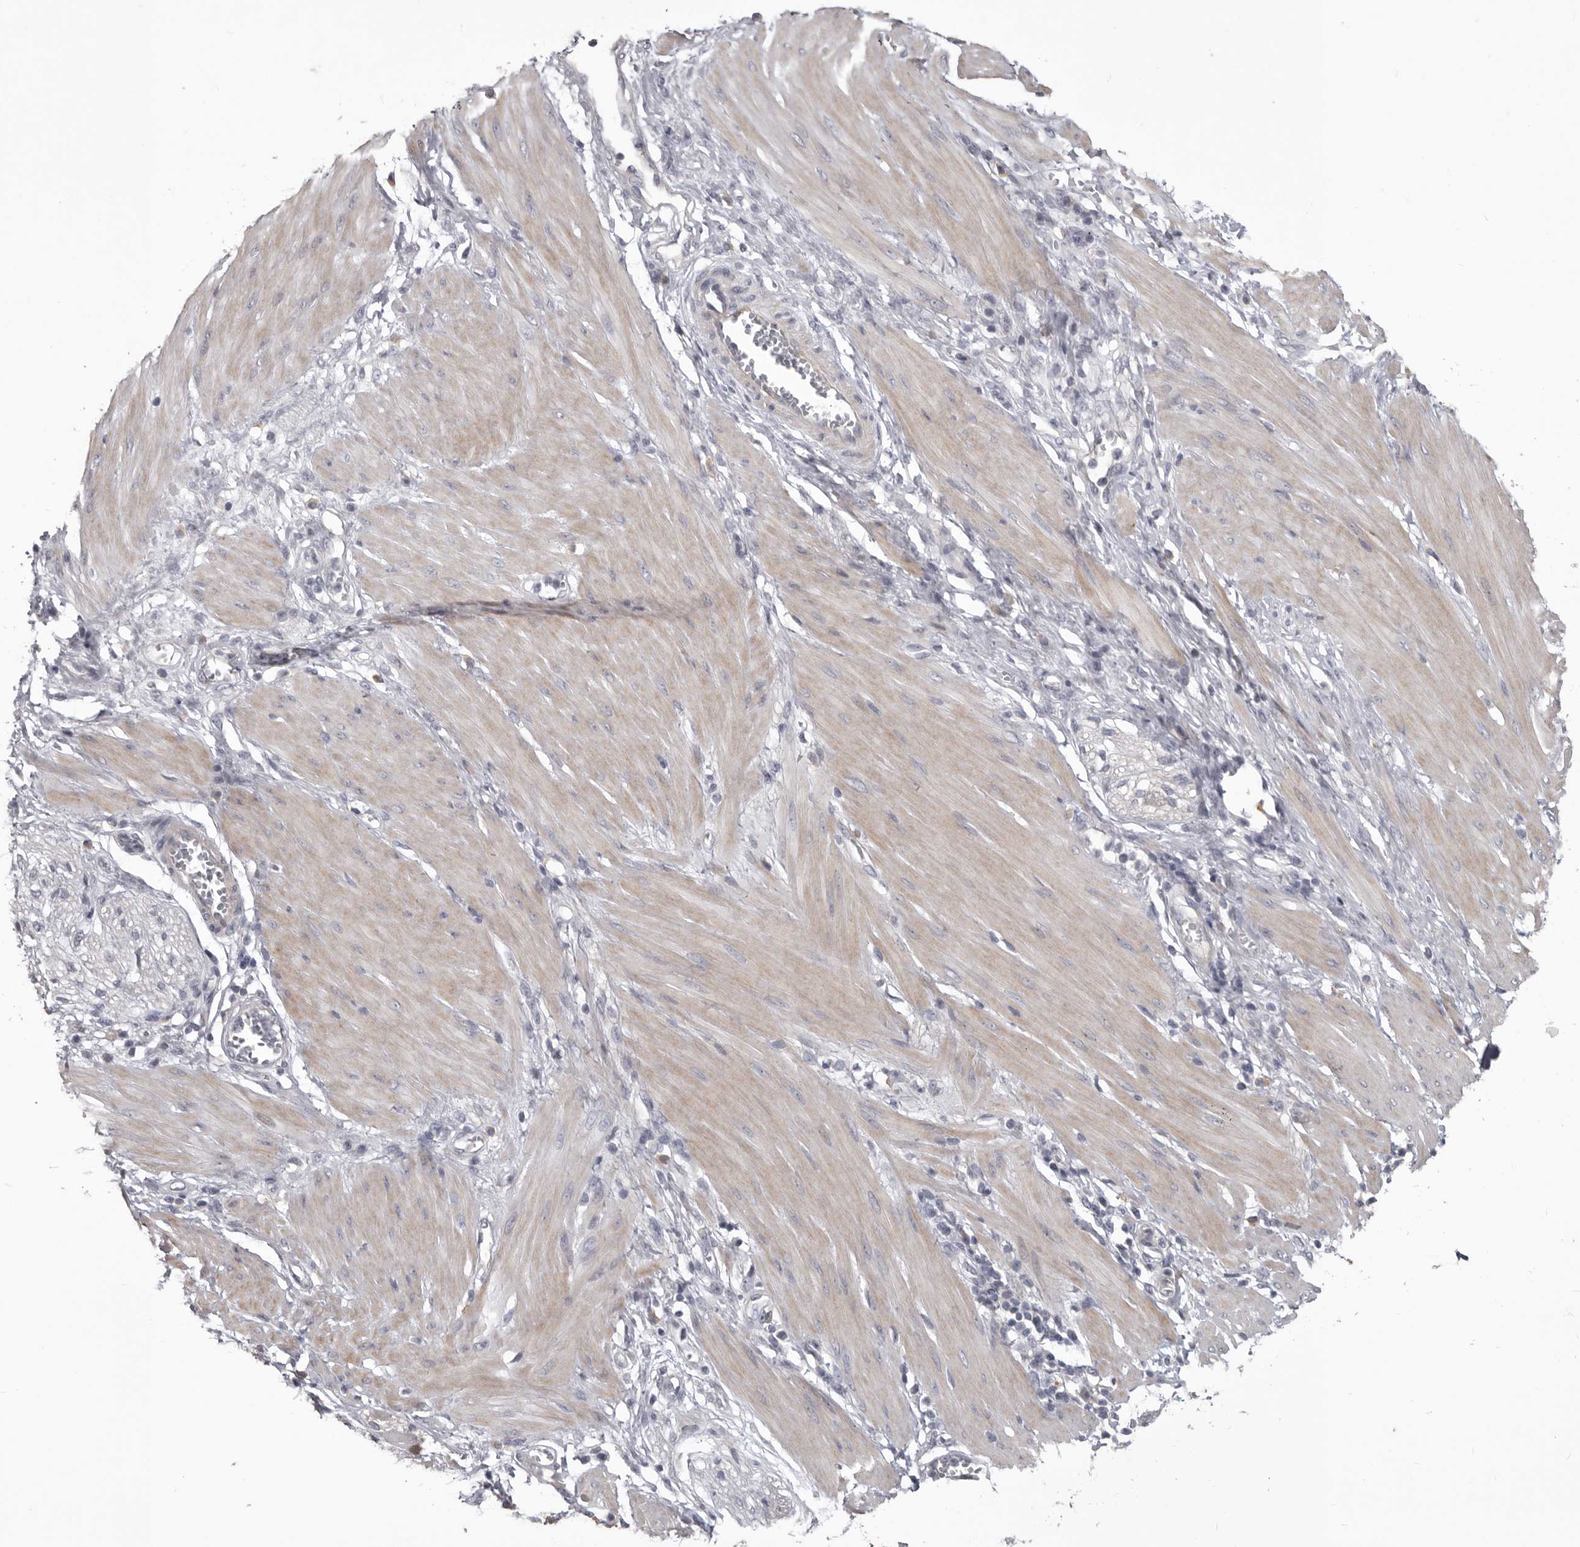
{"staining": {"intensity": "negative", "quantity": "none", "location": "none"}, "tissue": "stomach cancer", "cell_type": "Tumor cells", "image_type": "cancer", "snomed": [{"axis": "morphology", "description": "Adenocarcinoma, NOS"}, {"axis": "topography", "description": "Stomach"}, {"axis": "topography", "description": "Stomach, lower"}], "caption": "Immunohistochemistry of stomach cancer exhibits no staining in tumor cells.", "gene": "LPAR6", "patient": {"sex": "female", "age": 48}}